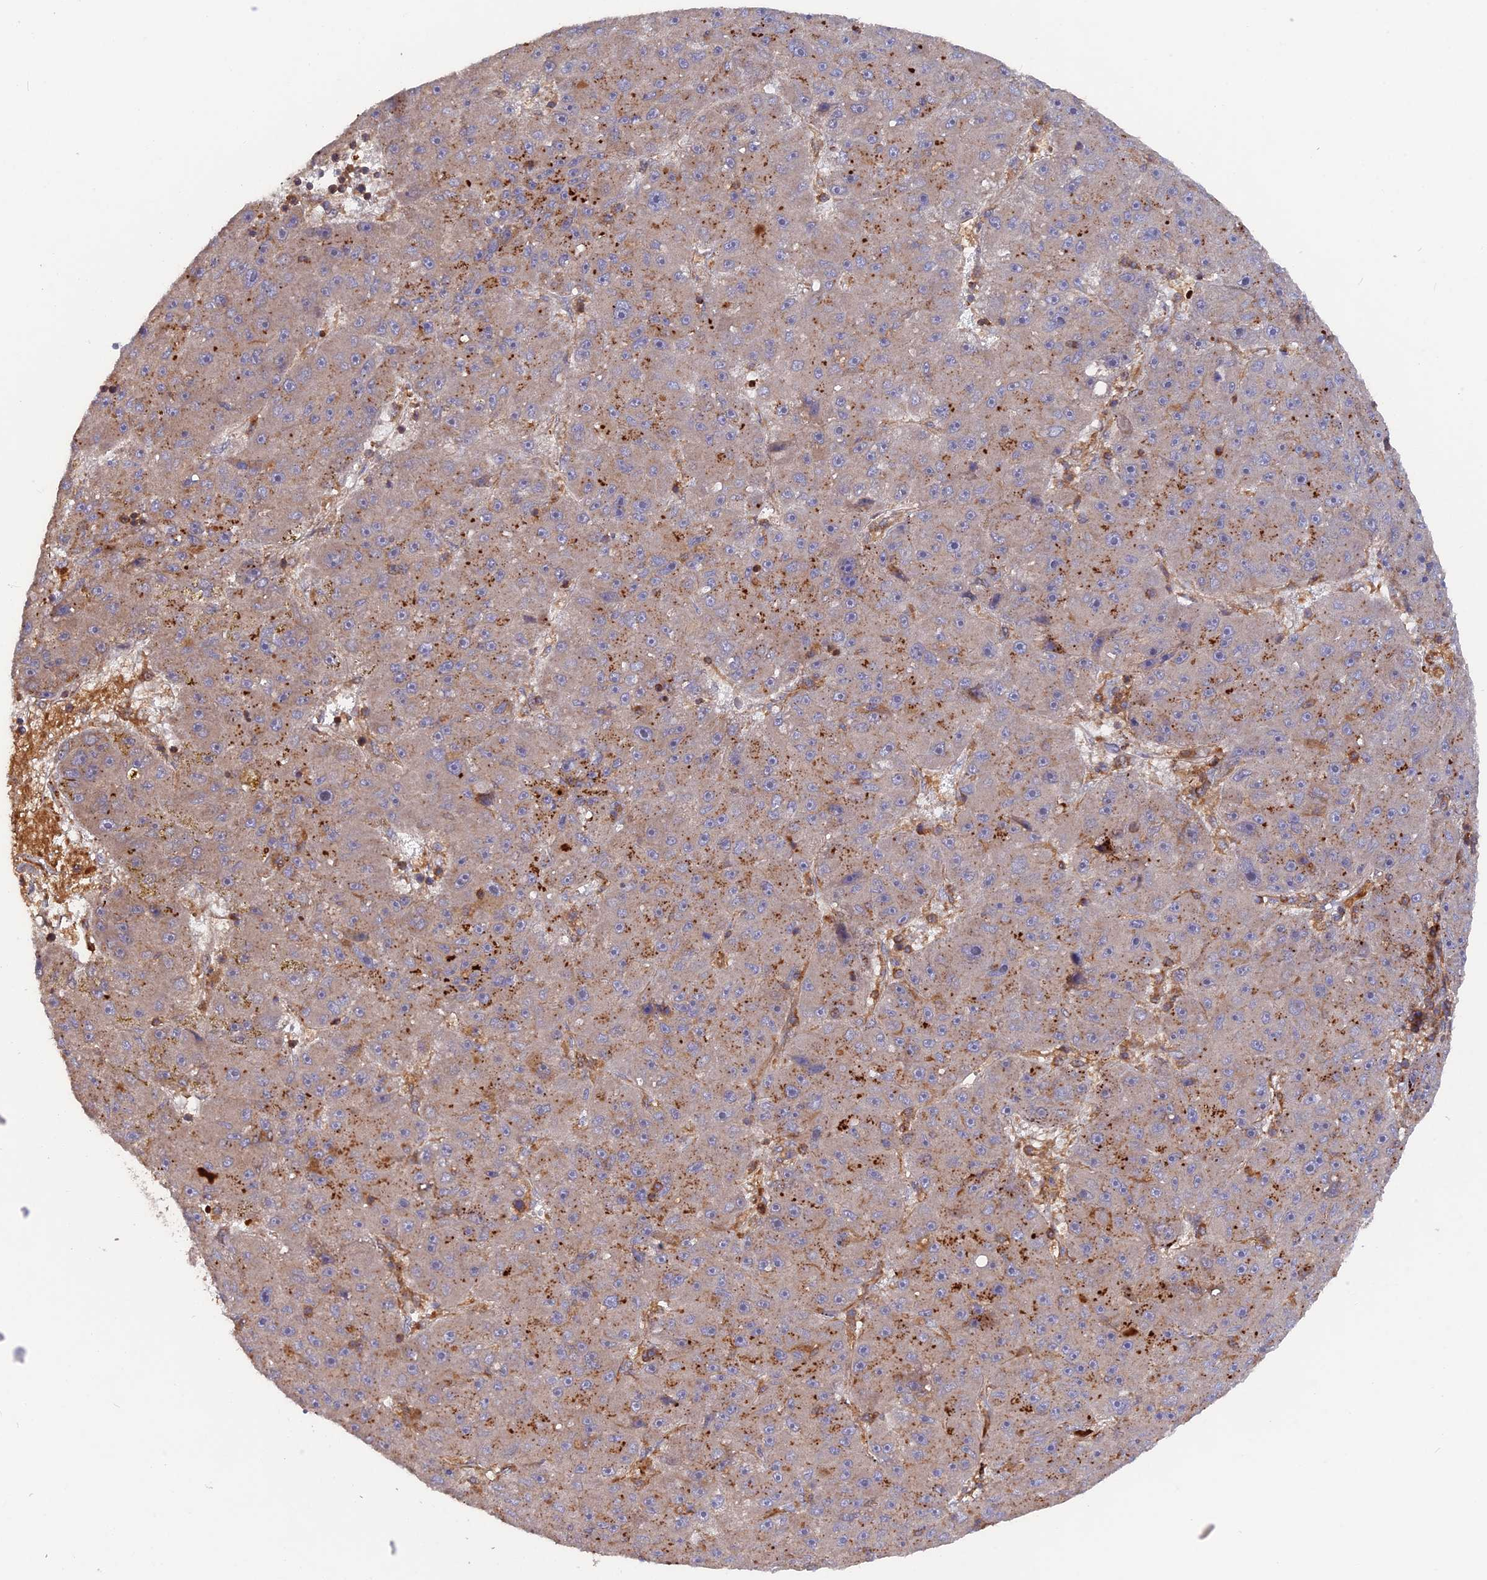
{"staining": {"intensity": "negative", "quantity": "none", "location": "none"}, "tissue": "liver cancer", "cell_type": "Tumor cells", "image_type": "cancer", "snomed": [{"axis": "morphology", "description": "Carcinoma, Hepatocellular, NOS"}, {"axis": "topography", "description": "Liver"}], "caption": "Immunohistochemical staining of human hepatocellular carcinoma (liver) shows no significant expression in tumor cells.", "gene": "CPNE7", "patient": {"sex": "male", "age": 67}}